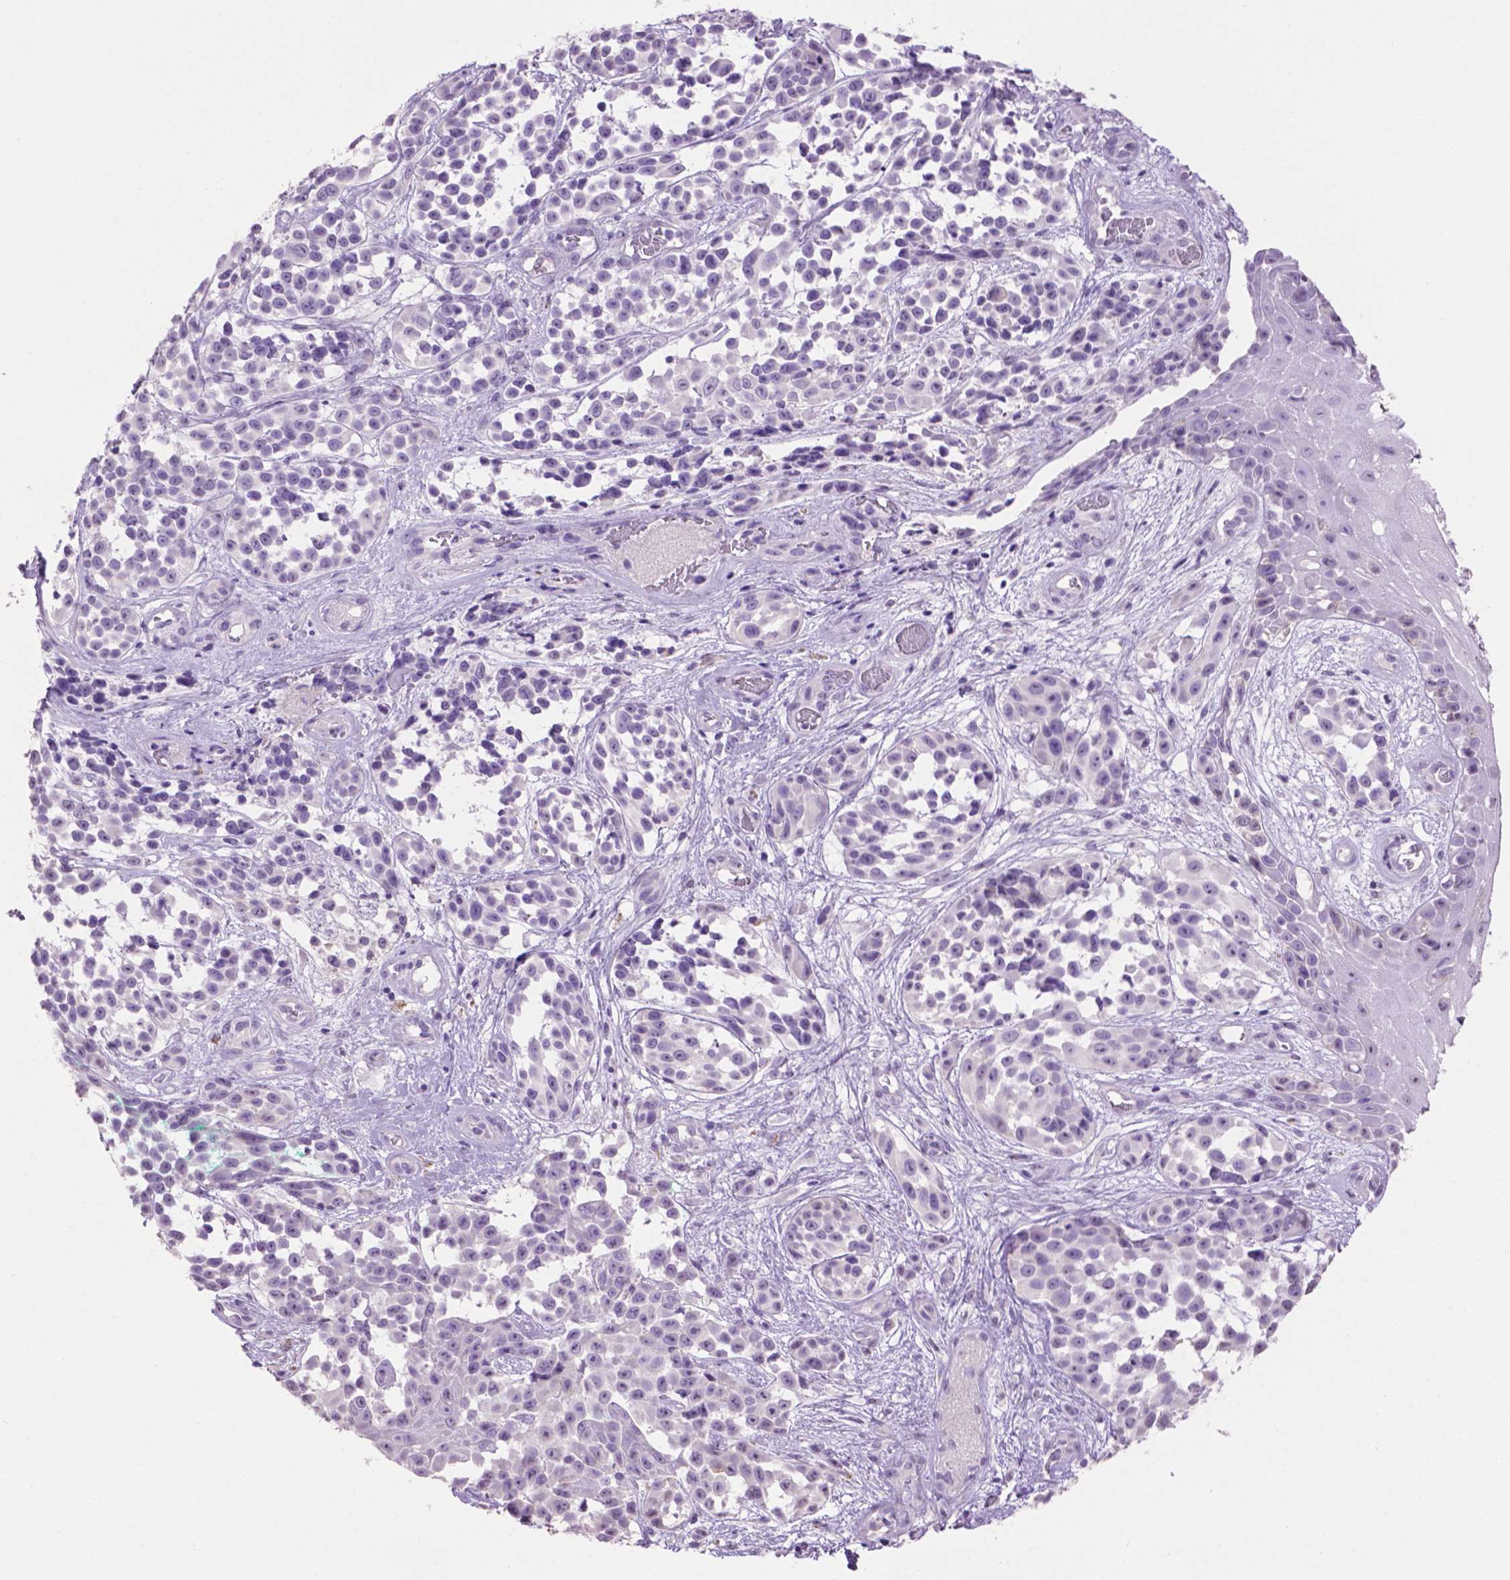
{"staining": {"intensity": "negative", "quantity": "none", "location": "none"}, "tissue": "melanoma", "cell_type": "Tumor cells", "image_type": "cancer", "snomed": [{"axis": "morphology", "description": "Malignant melanoma, NOS"}, {"axis": "topography", "description": "Skin"}], "caption": "Micrograph shows no significant protein expression in tumor cells of melanoma.", "gene": "CRYBA4", "patient": {"sex": "female", "age": 88}}